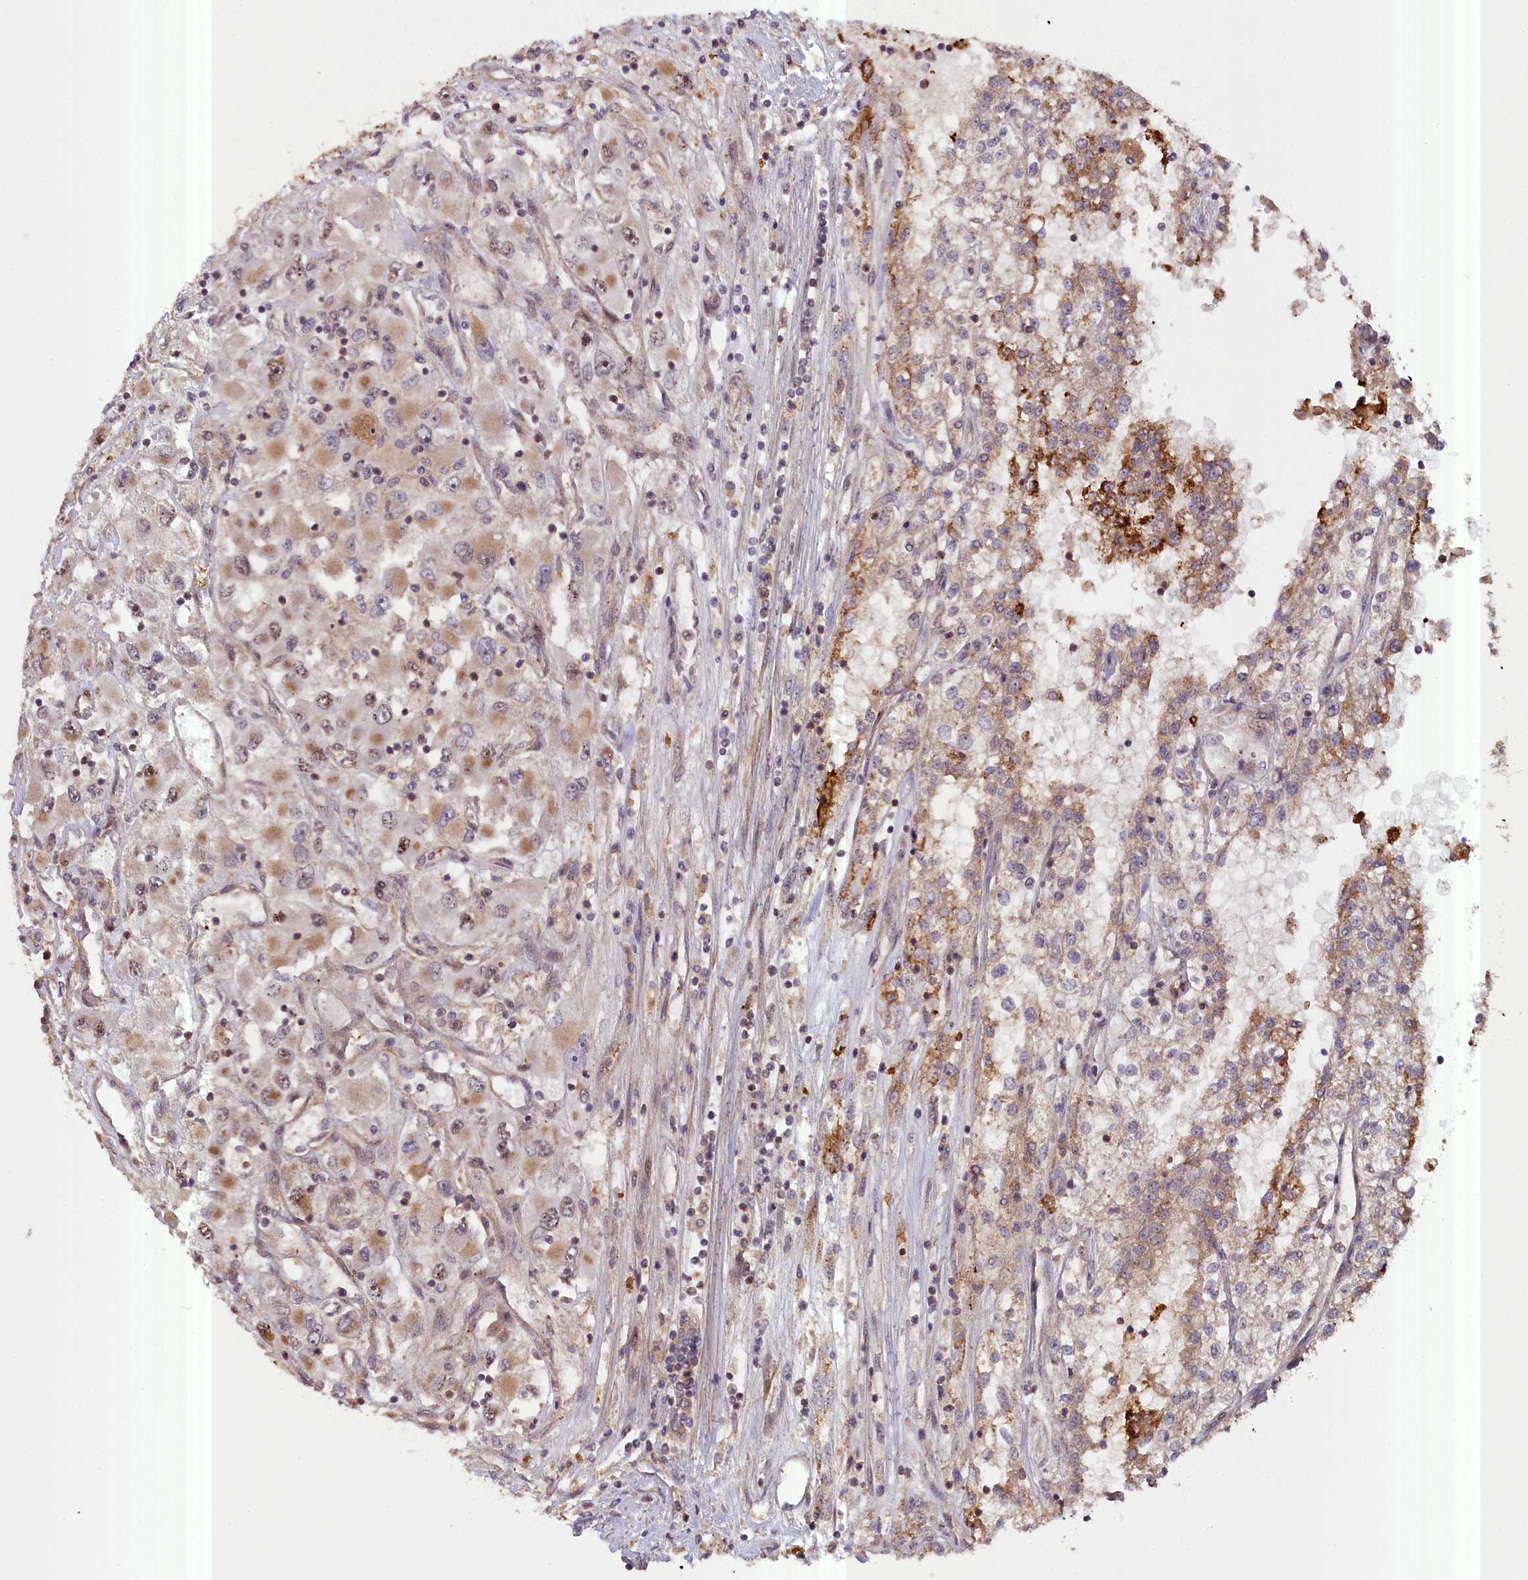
{"staining": {"intensity": "moderate", "quantity": "<25%", "location": "cytoplasmic/membranous,nuclear"}, "tissue": "renal cancer", "cell_type": "Tumor cells", "image_type": "cancer", "snomed": [{"axis": "morphology", "description": "Adenocarcinoma, NOS"}, {"axis": "topography", "description": "Kidney"}], "caption": "Brown immunohistochemical staining in renal cancer (adenocarcinoma) demonstrates moderate cytoplasmic/membranous and nuclear positivity in about <25% of tumor cells.", "gene": "FUZ", "patient": {"sex": "female", "age": 52}}